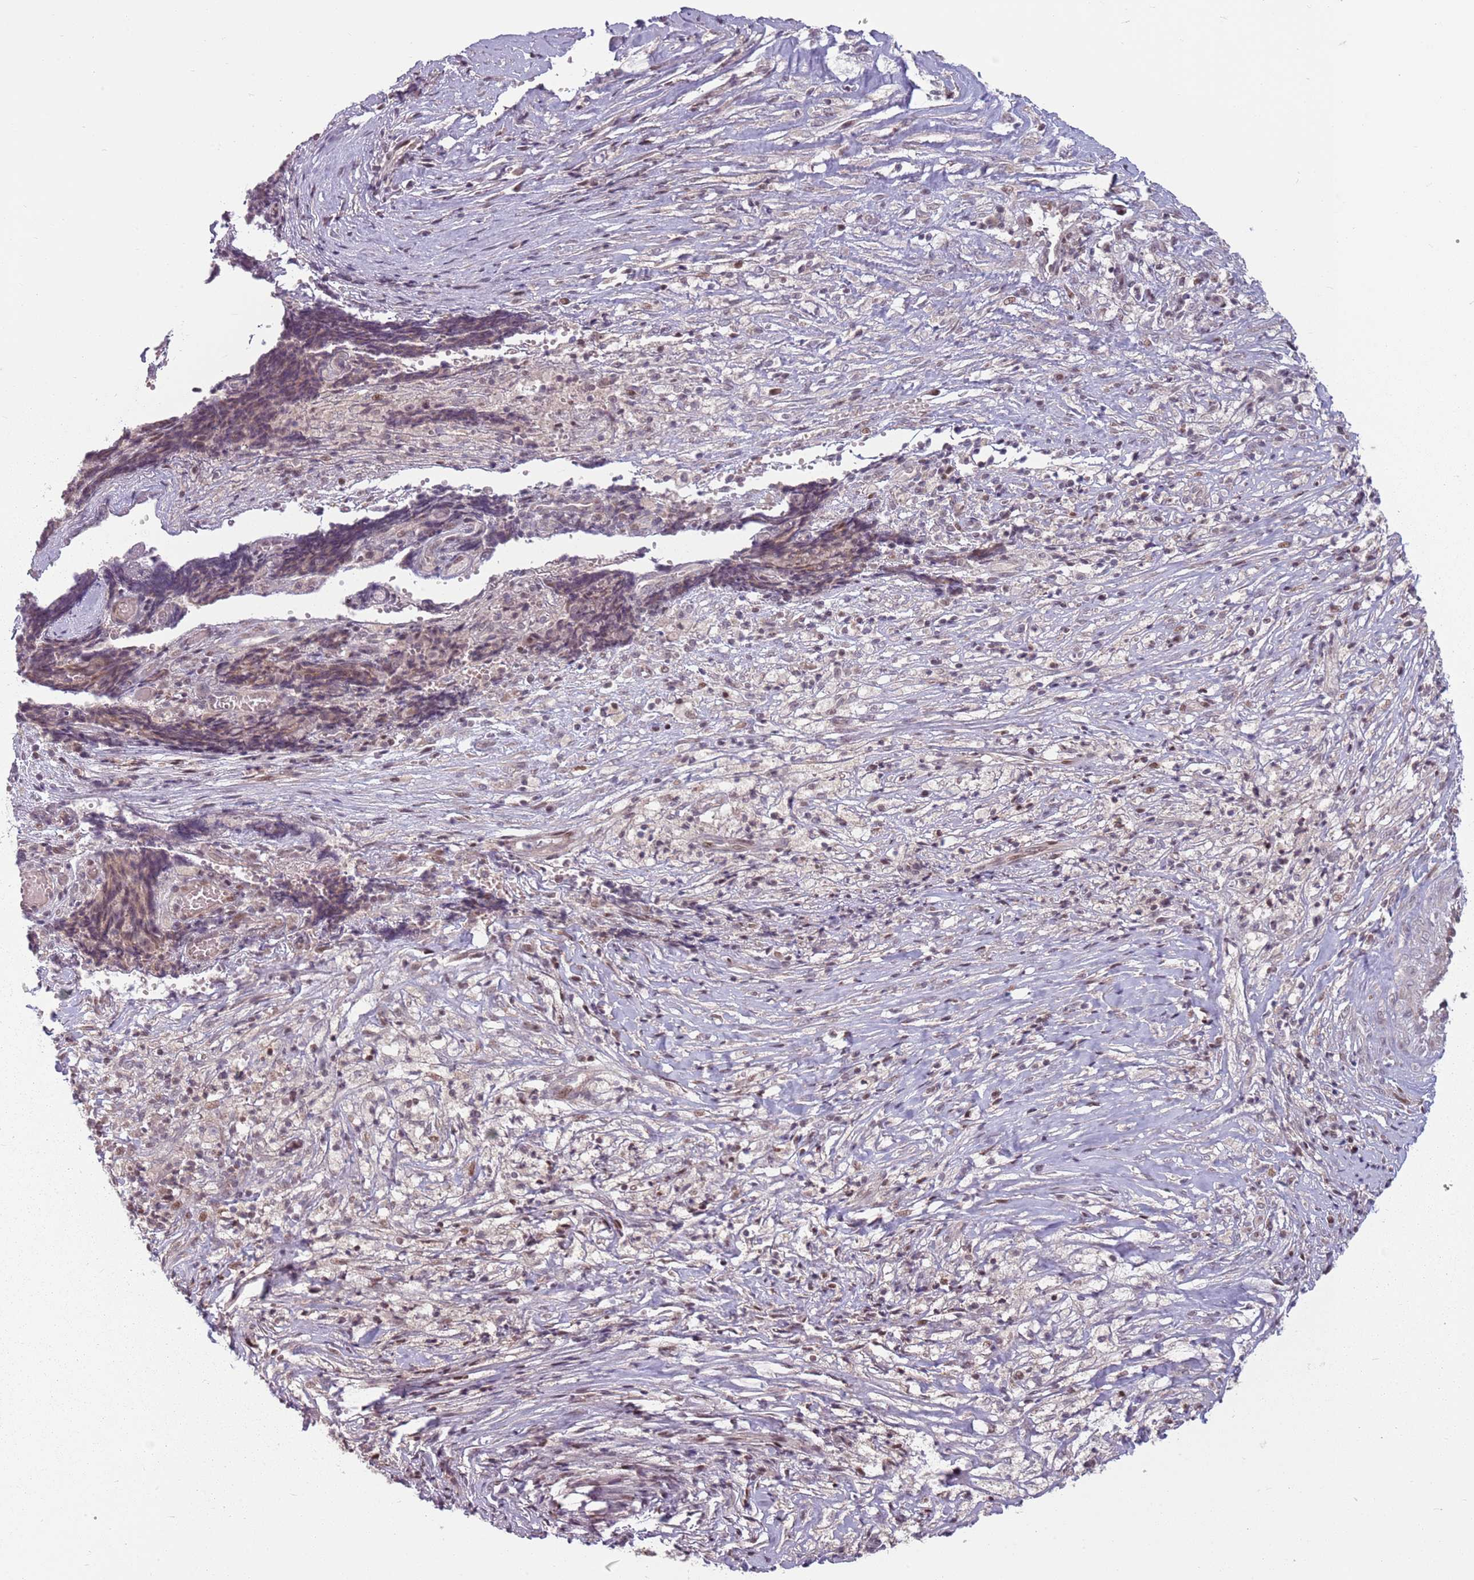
{"staining": {"intensity": "weak", "quantity": "25%-75%", "location": "cytoplasmic/membranous"}, "tissue": "ovarian cancer", "cell_type": "Tumor cells", "image_type": "cancer", "snomed": [{"axis": "morphology", "description": "Carcinoma, endometroid"}, {"axis": "topography", "description": "Ovary"}], "caption": "Ovarian cancer stained for a protein reveals weak cytoplasmic/membranous positivity in tumor cells.", "gene": "ADGRG1", "patient": {"sex": "female", "age": 42}}